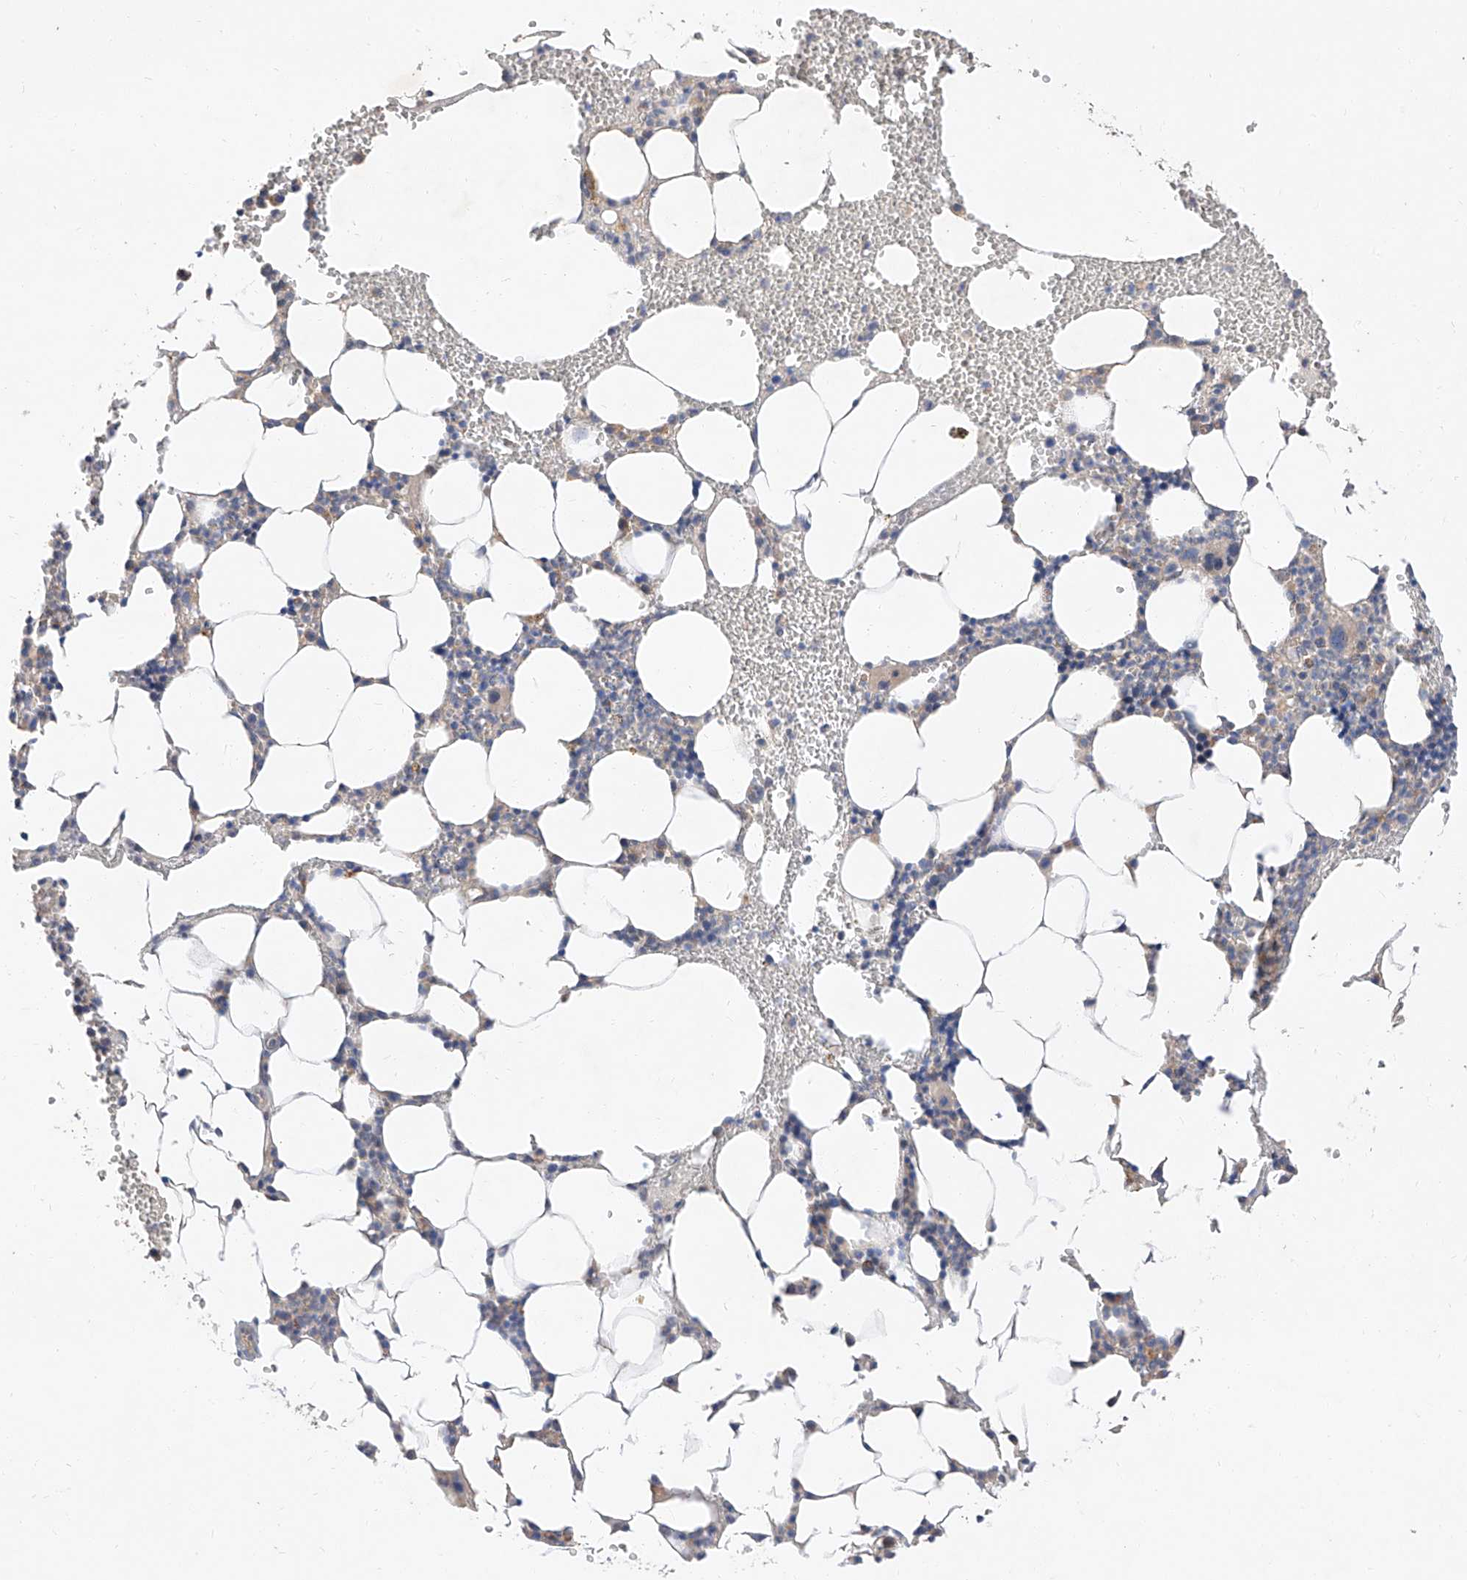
{"staining": {"intensity": "negative", "quantity": "none", "location": "none"}, "tissue": "bone marrow", "cell_type": "Hematopoietic cells", "image_type": "normal", "snomed": [{"axis": "morphology", "description": "Normal tissue, NOS"}, {"axis": "morphology", "description": "Inflammation, NOS"}, {"axis": "topography", "description": "Bone marrow"}], "caption": "Immunohistochemistry (IHC) photomicrograph of benign bone marrow: bone marrow stained with DAB exhibits no significant protein staining in hematopoietic cells.", "gene": "DIRAS3", "patient": {"sex": "female", "age": 78}}